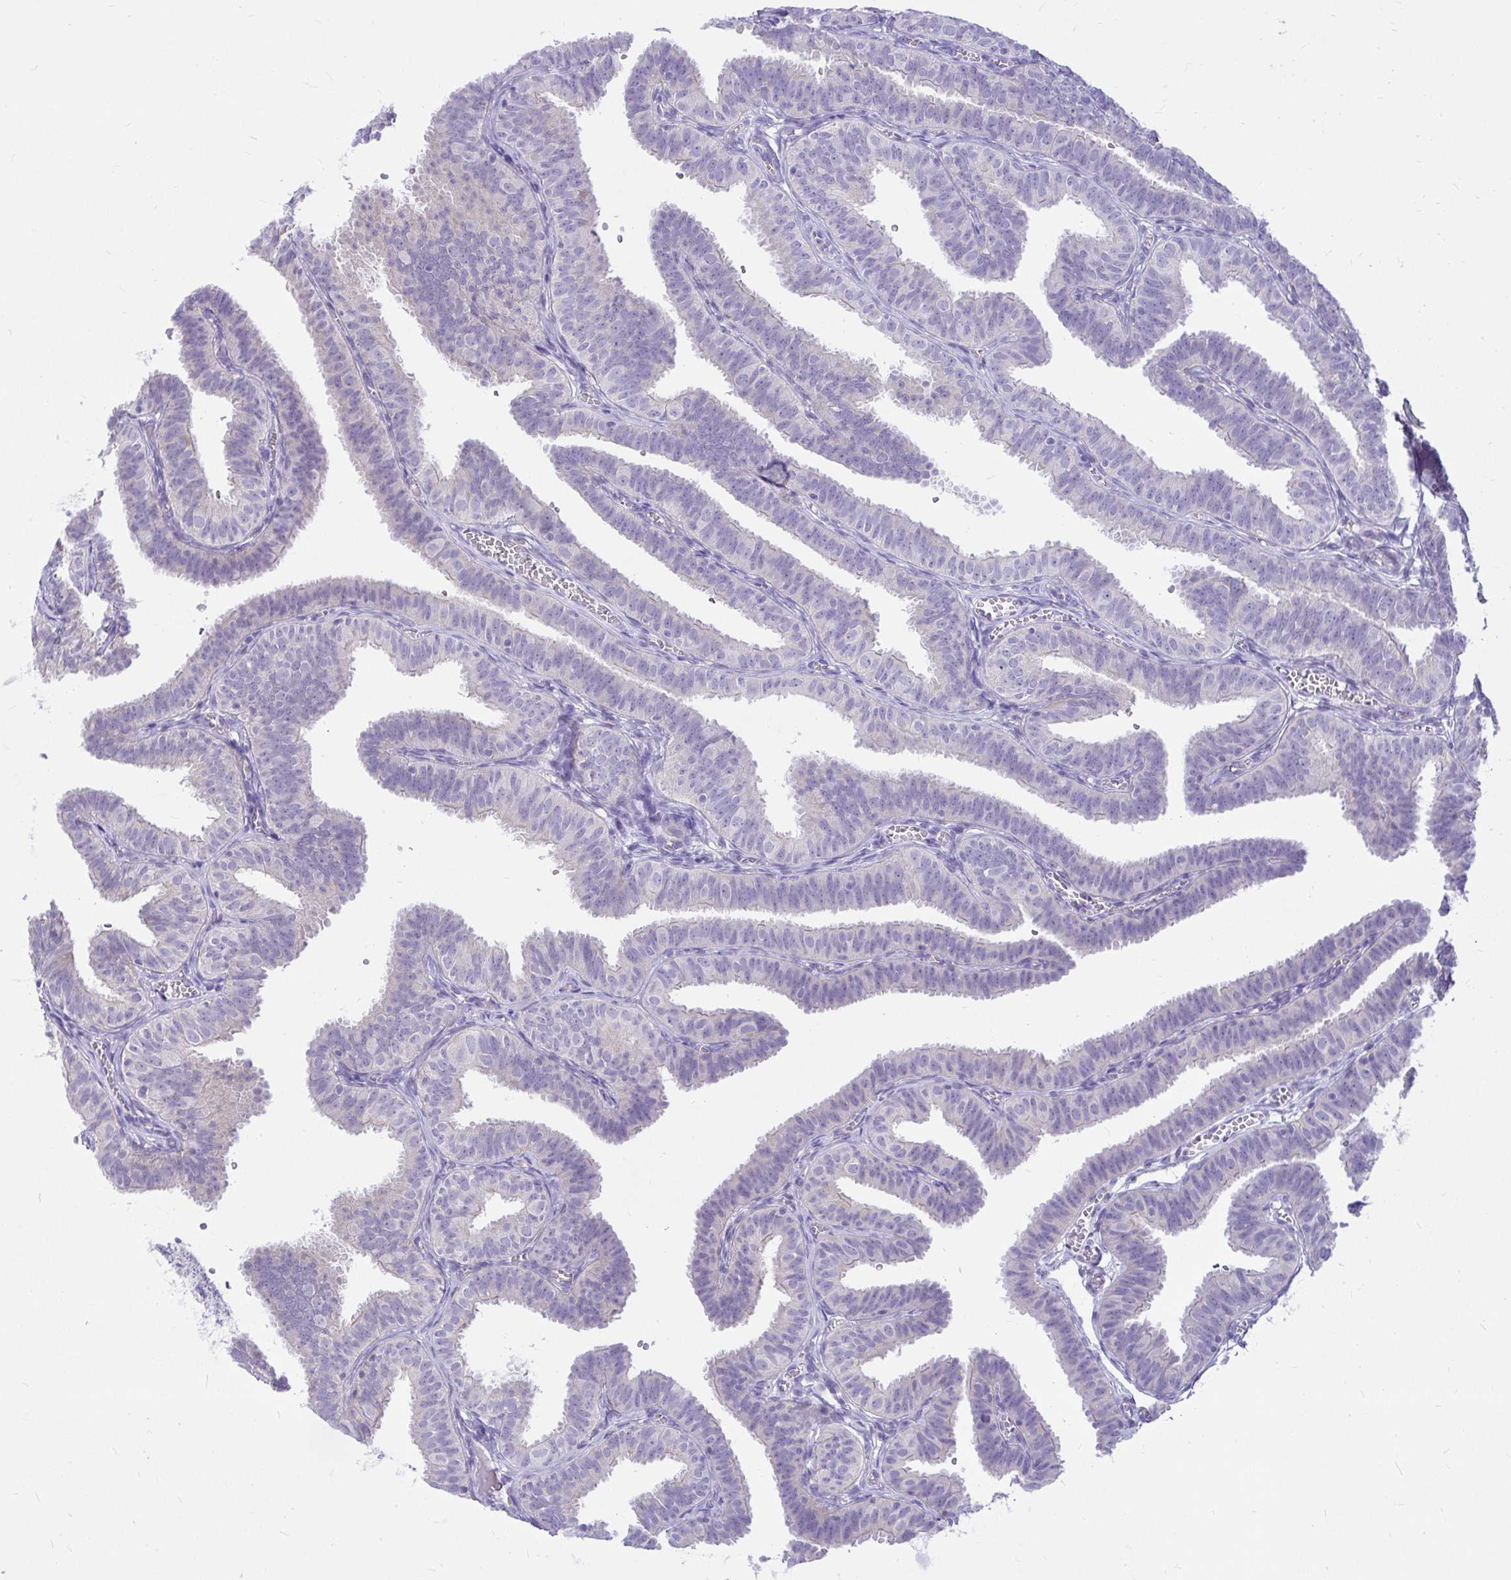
{"staining": {"intensity": "negative", "quantity": "none", "location": "none"}, "tissue": "fallopian tube", "cell_type": "Glandular cells", "image_type": "normal", "snomed": [{"axis": "morphology", "description": "Normal tissue, NOS"}, {"axis": "topography", "description": "Fallopian tube"}], "caption": "The immunohistochemistry (IHC) histopathology image has no significant expression in glandular cells of fallopian tube.", "gene": "PKN3", "patient": {"sex": "female", "age": 25}}